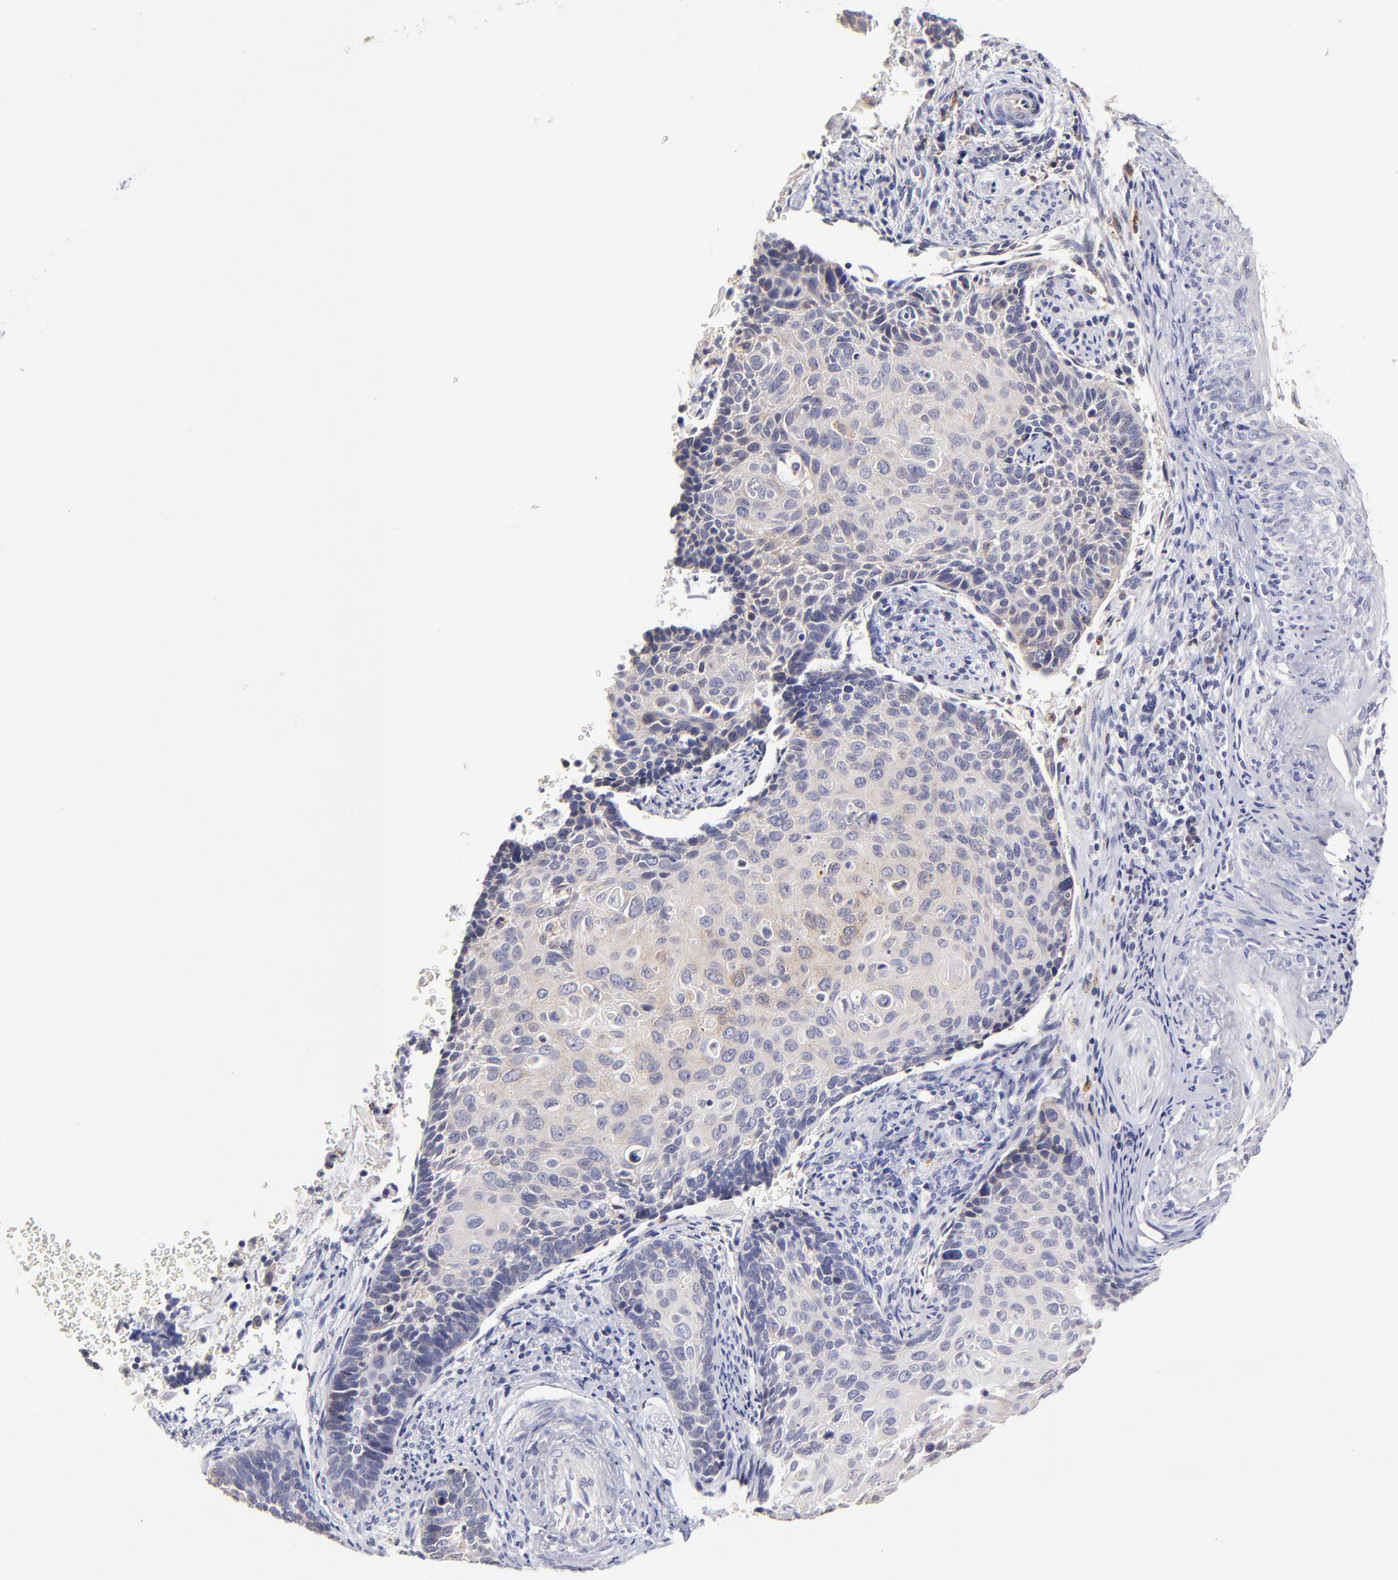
{"staining": {"intensity": "weak", "quantity": "25%-75%", "location": "cytoplasmic/membranous"}, "tissue": "cervical cancer", "cell_type": "Tumor cells", "image_type": "cancer", "snomed": [{"axis": "morphology", "description": "Squamous cell carcinoma, NOS"}, {"axis": "topography", "description": "Cervix"}], "caption": "Cervical cancer (squamous cell carcinoma) stained for a protein reveals weak cytoplasmic/membranous positivity in tumor cells.", "gene": "GCSAM", "patient": {"sex": "female", "age": 33}}